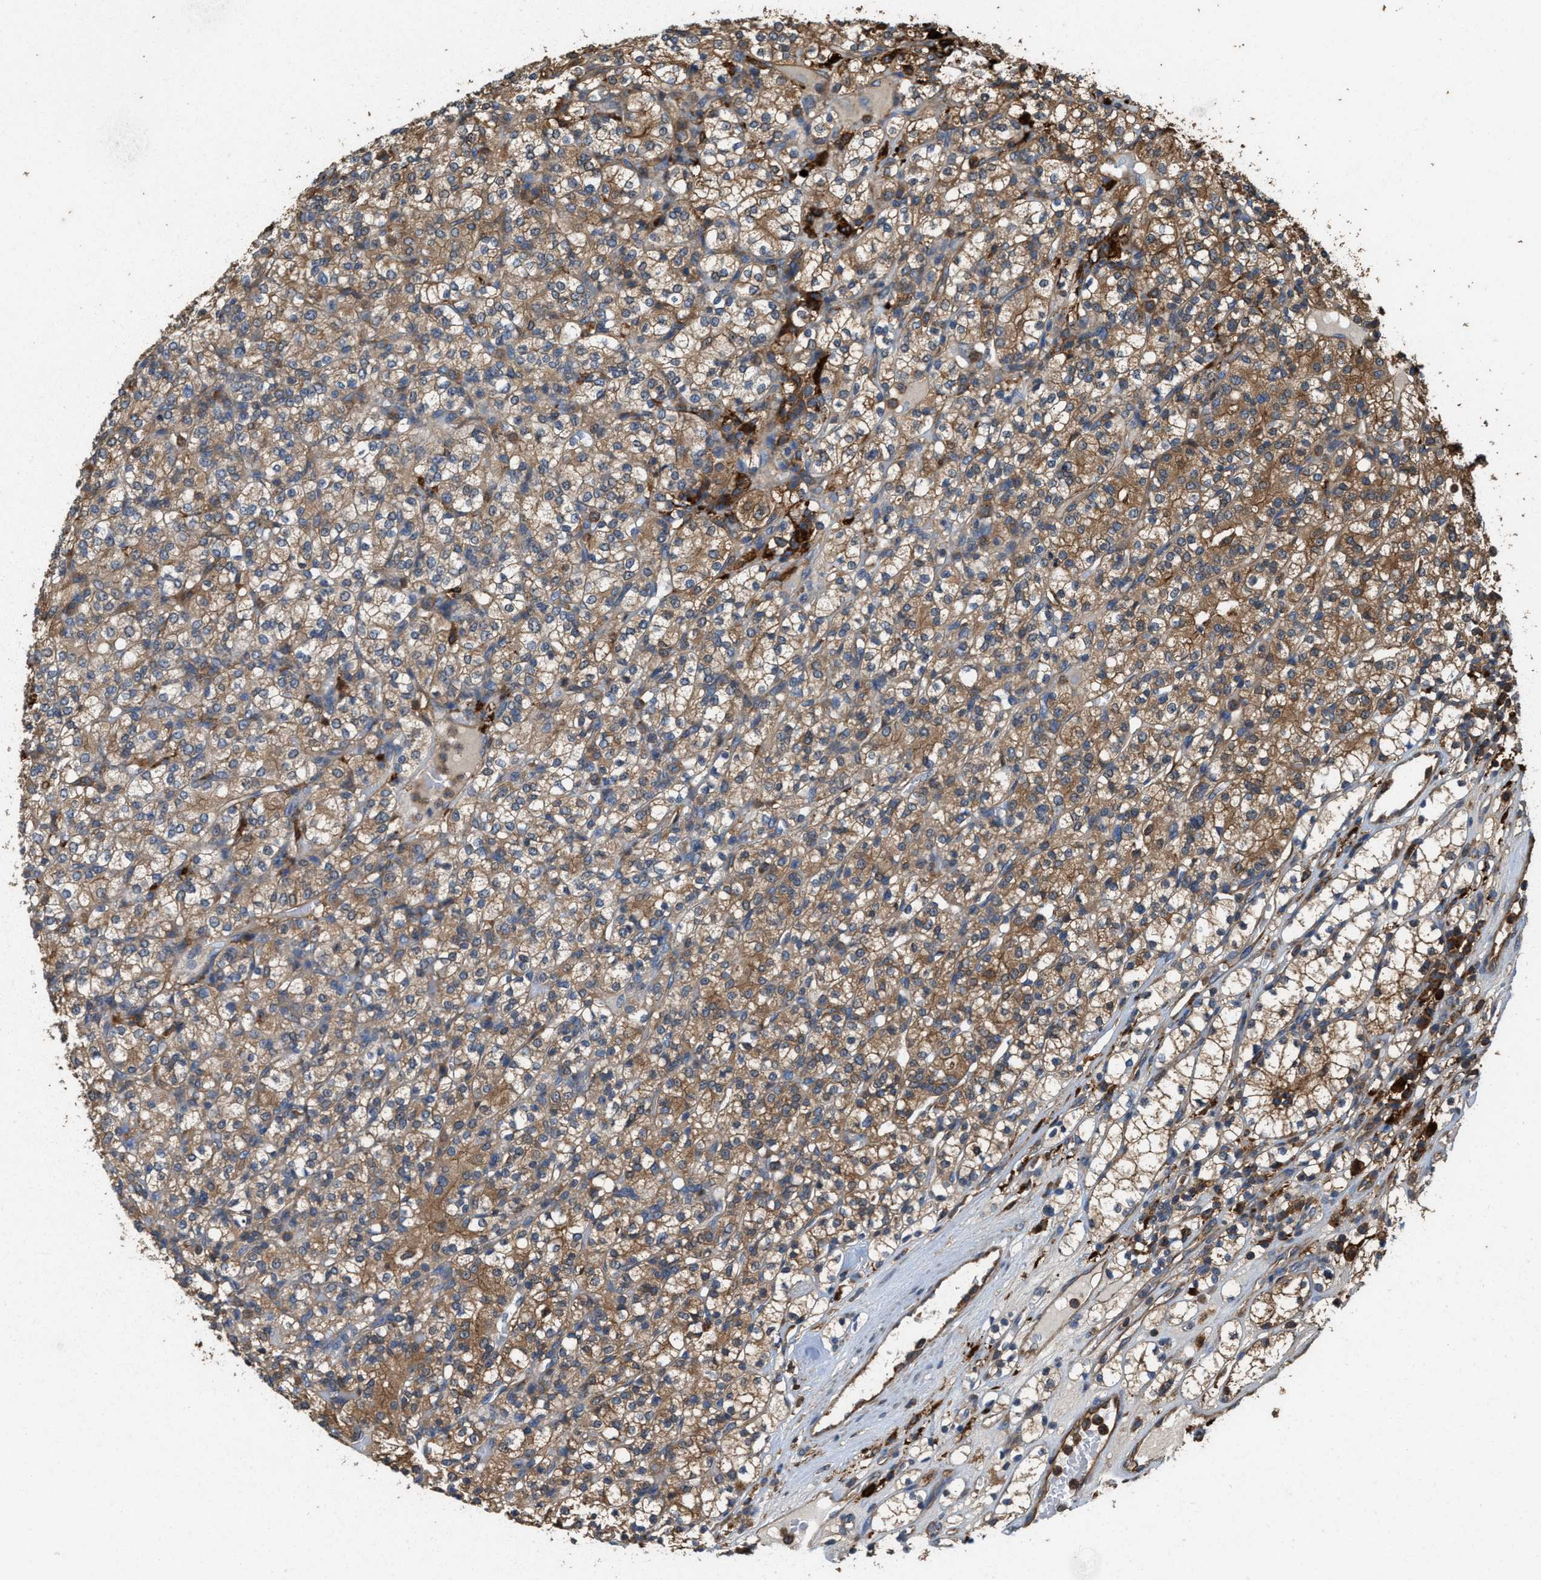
{"staining": {"intensity": "moderate", "quantity": "25%-75%", "location": "cytoplasmic/membranous"}, "tissue": "renal cancer", "cell_type": "Tumor cells", "image_type": "cancer", "snomed": [{"axis": "morphology", "description": "Adenocarcinoma, NOS"}, {"axis": "topography", "description": "Kidney"}], "caption": "Protein staining exhibits moderate cytoplasmic/membranous positivity in about 25%-75% of tumor cells in adenocarcinoma (renal).", "gene": "ATIC", "patient": {"sex": "male", "age": 77}}